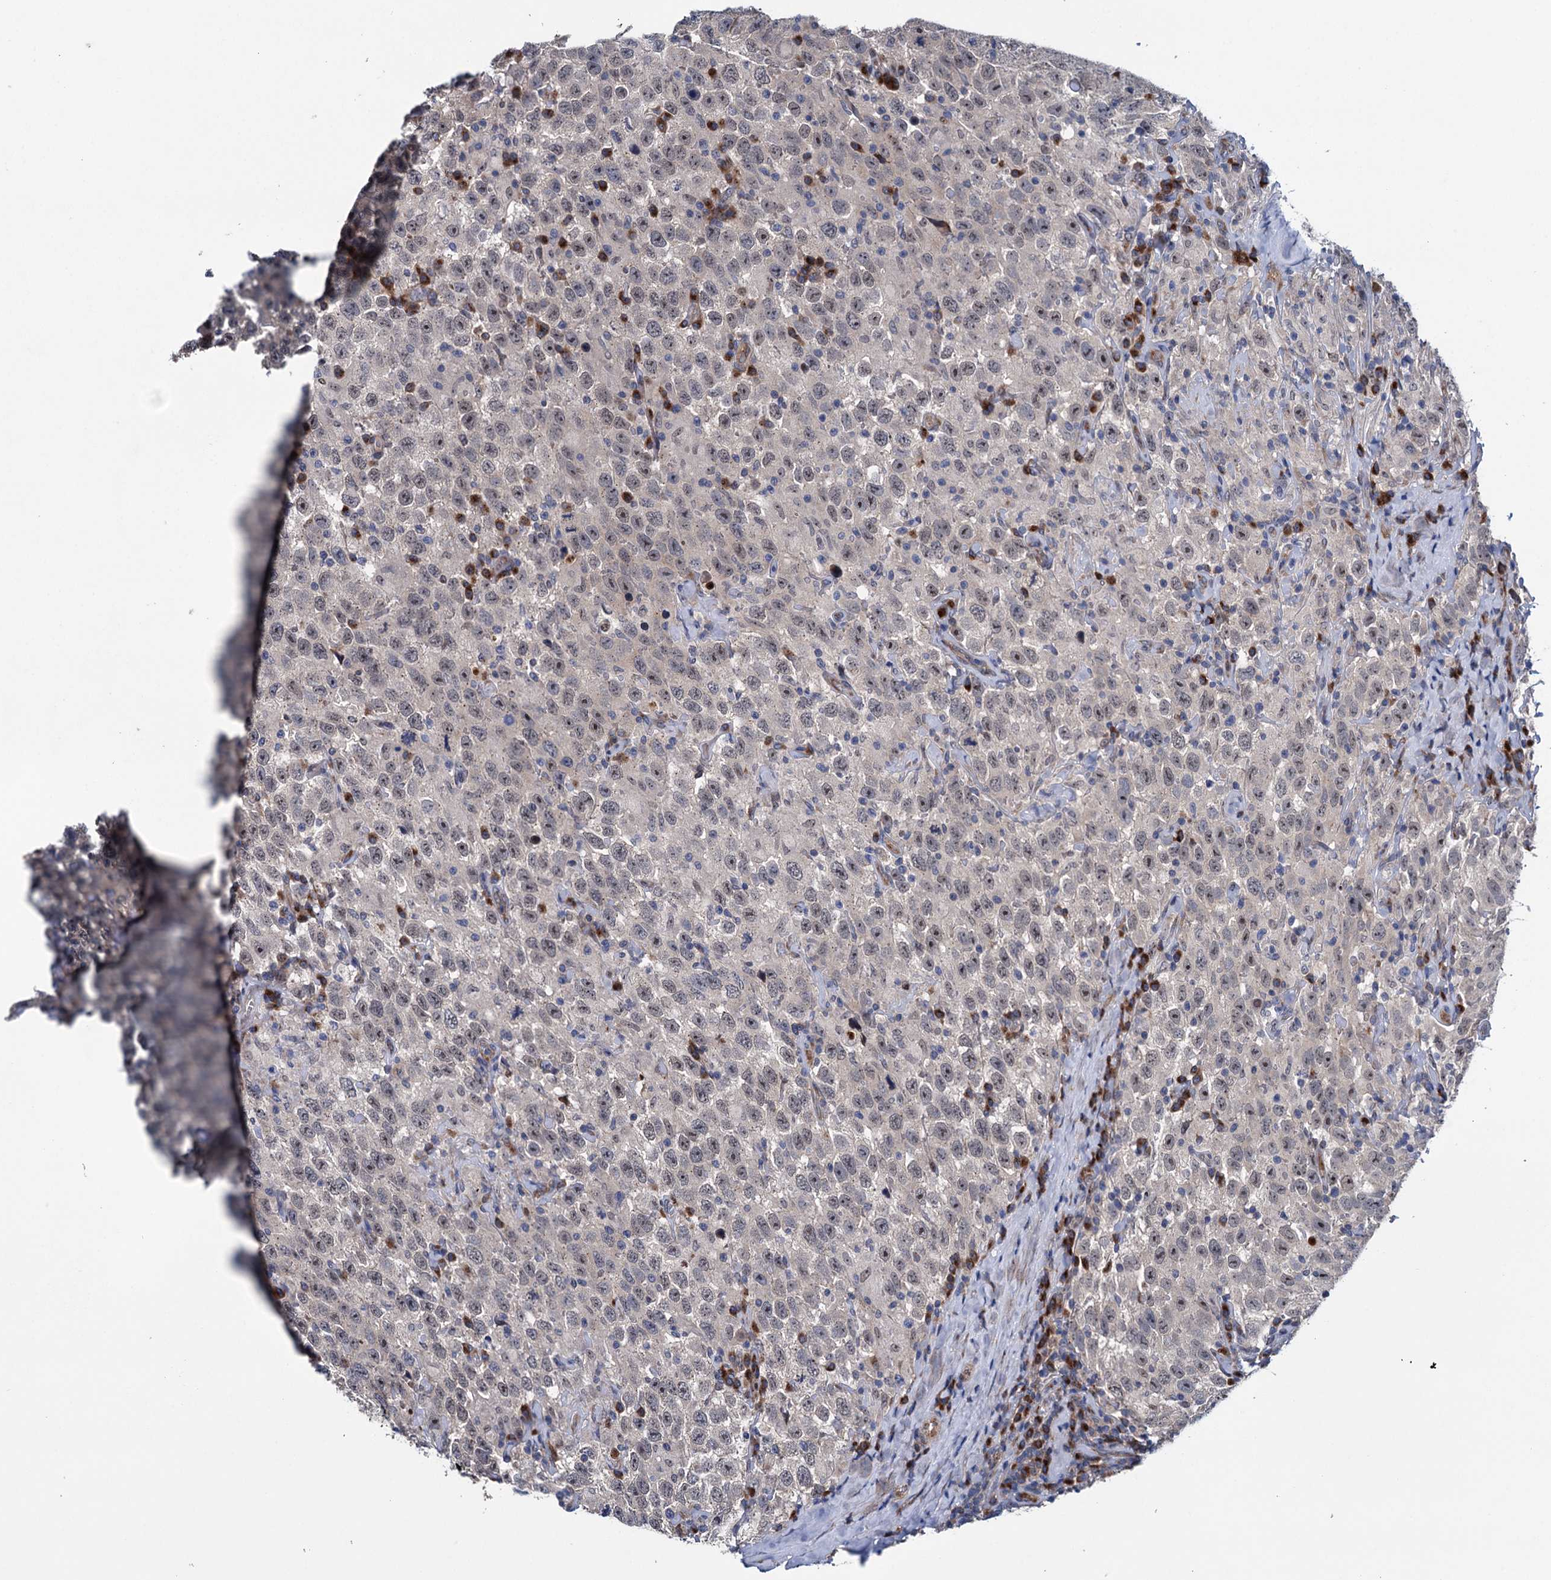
{"staining": {"intensity": "weak", "quantity": "<25%", "location": "nuclear"}, "tissue": "testis cancer", "cell_type": "Tumor cells", "image_type": "cancer", "snomed": [{"axis": "morphology", "description": "Seminoma, NOS"}, {"axis": "topography", "description": "Testis"}], "caption": "DAB immunohistochemical staining of testis cancer (seminoma) displays no significant staining in tumor cells.", "gene": "EYA4", "patient": {"sex": "male", "age": 41}}